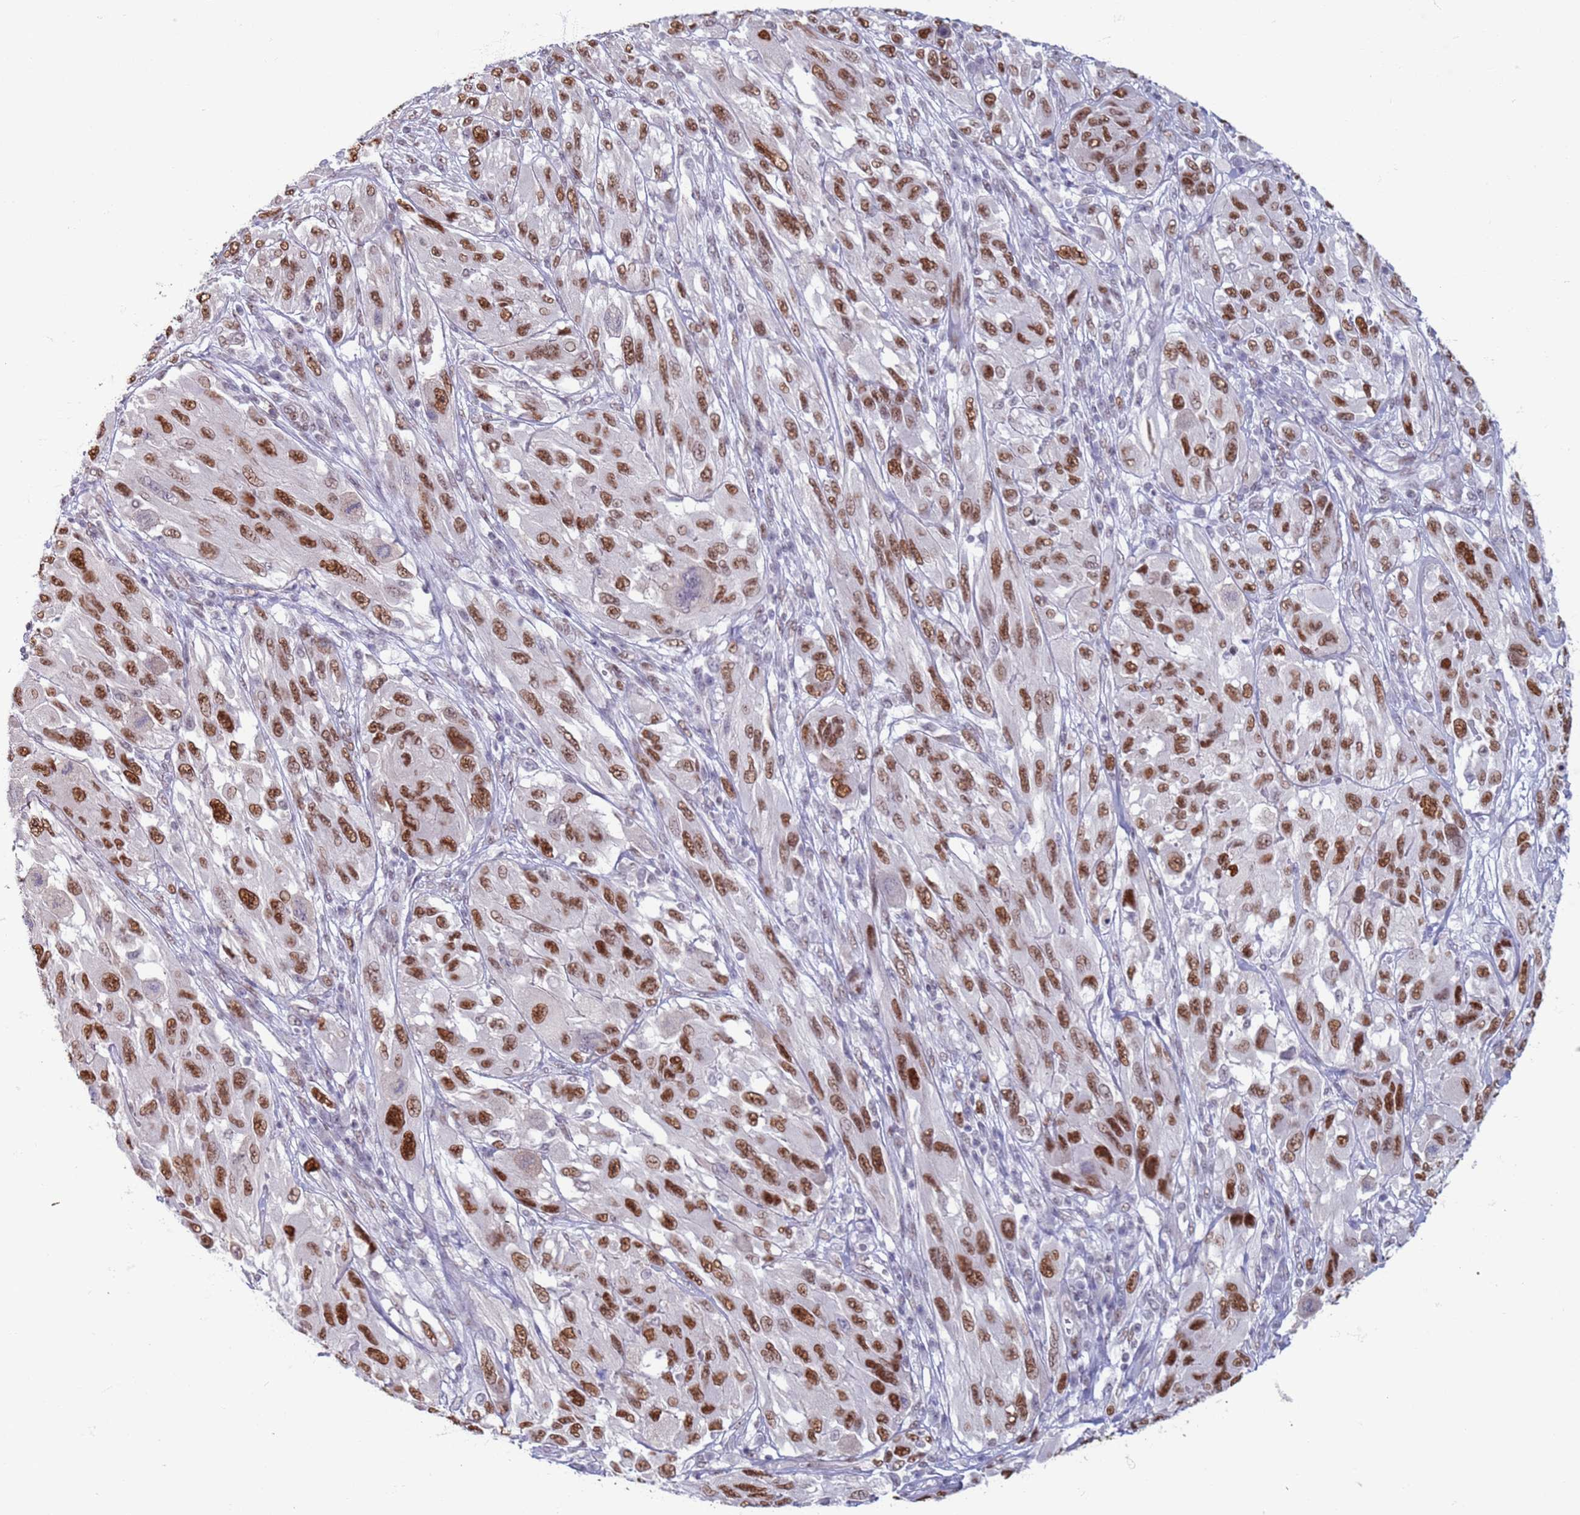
{"staining": {"intensity": "moderate", "quantity": ">75%", "location": "nuclear"}, "tissue": "melanoma", "cell_type": "Tumor cells", "image_type": "cancer", "snomed": [{"axis": "morphology", "description": "Malignant melanoma, NOS"}, {"axis": "topography", "description": "Skin"}], "caption": "The histopathology image displays immunohistochemical staining of malignant melanoma. There is moderate nuclear expression is identified in approximately >75% of tumor cells.", "gene": "SAE1", "patient": {"sex": "female", "age": 91}}